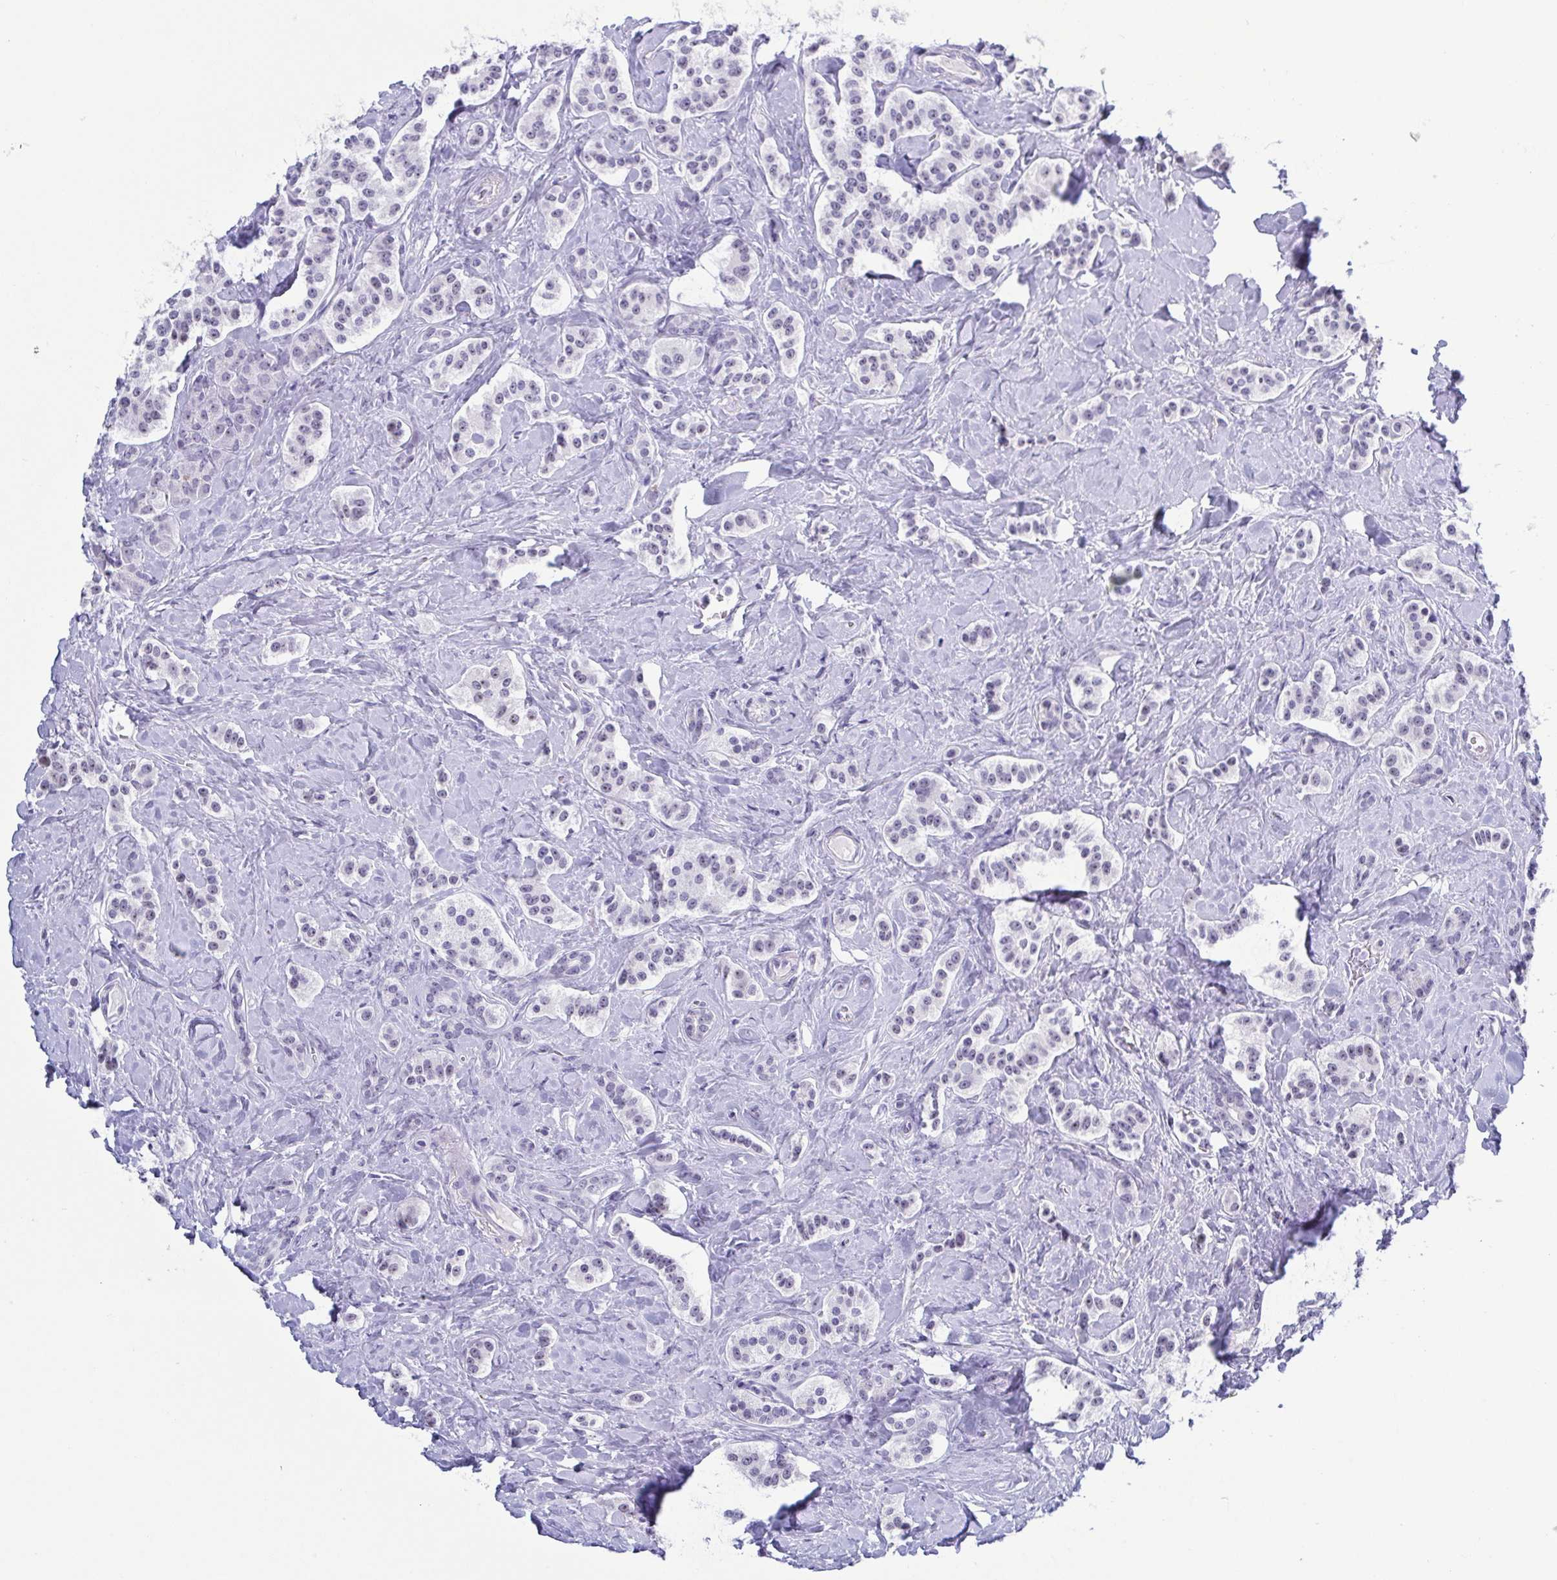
{"staining": {"intensity": "negative", "quantity": "none", "location": "none"}, "tissue": "carcinoid", "cell_type": "Tumor cells", "image_type": "cancer", "snomed": [{"axis": "morphology", "description": "Normal tissue, NOS"}, {"axis": "morphology", "description": "Carcinoid, malignant, NOS"}, {"axis": "topography", "description": "Pancreas"}], "caption": "Histopathology image shows no significant protein positivity in tumor cells of carcinoid. (DAB immunohistochemistry (IHC), high magnification).", "gene": "BZW1", "patient": {"sex": "male", "age": 36}}